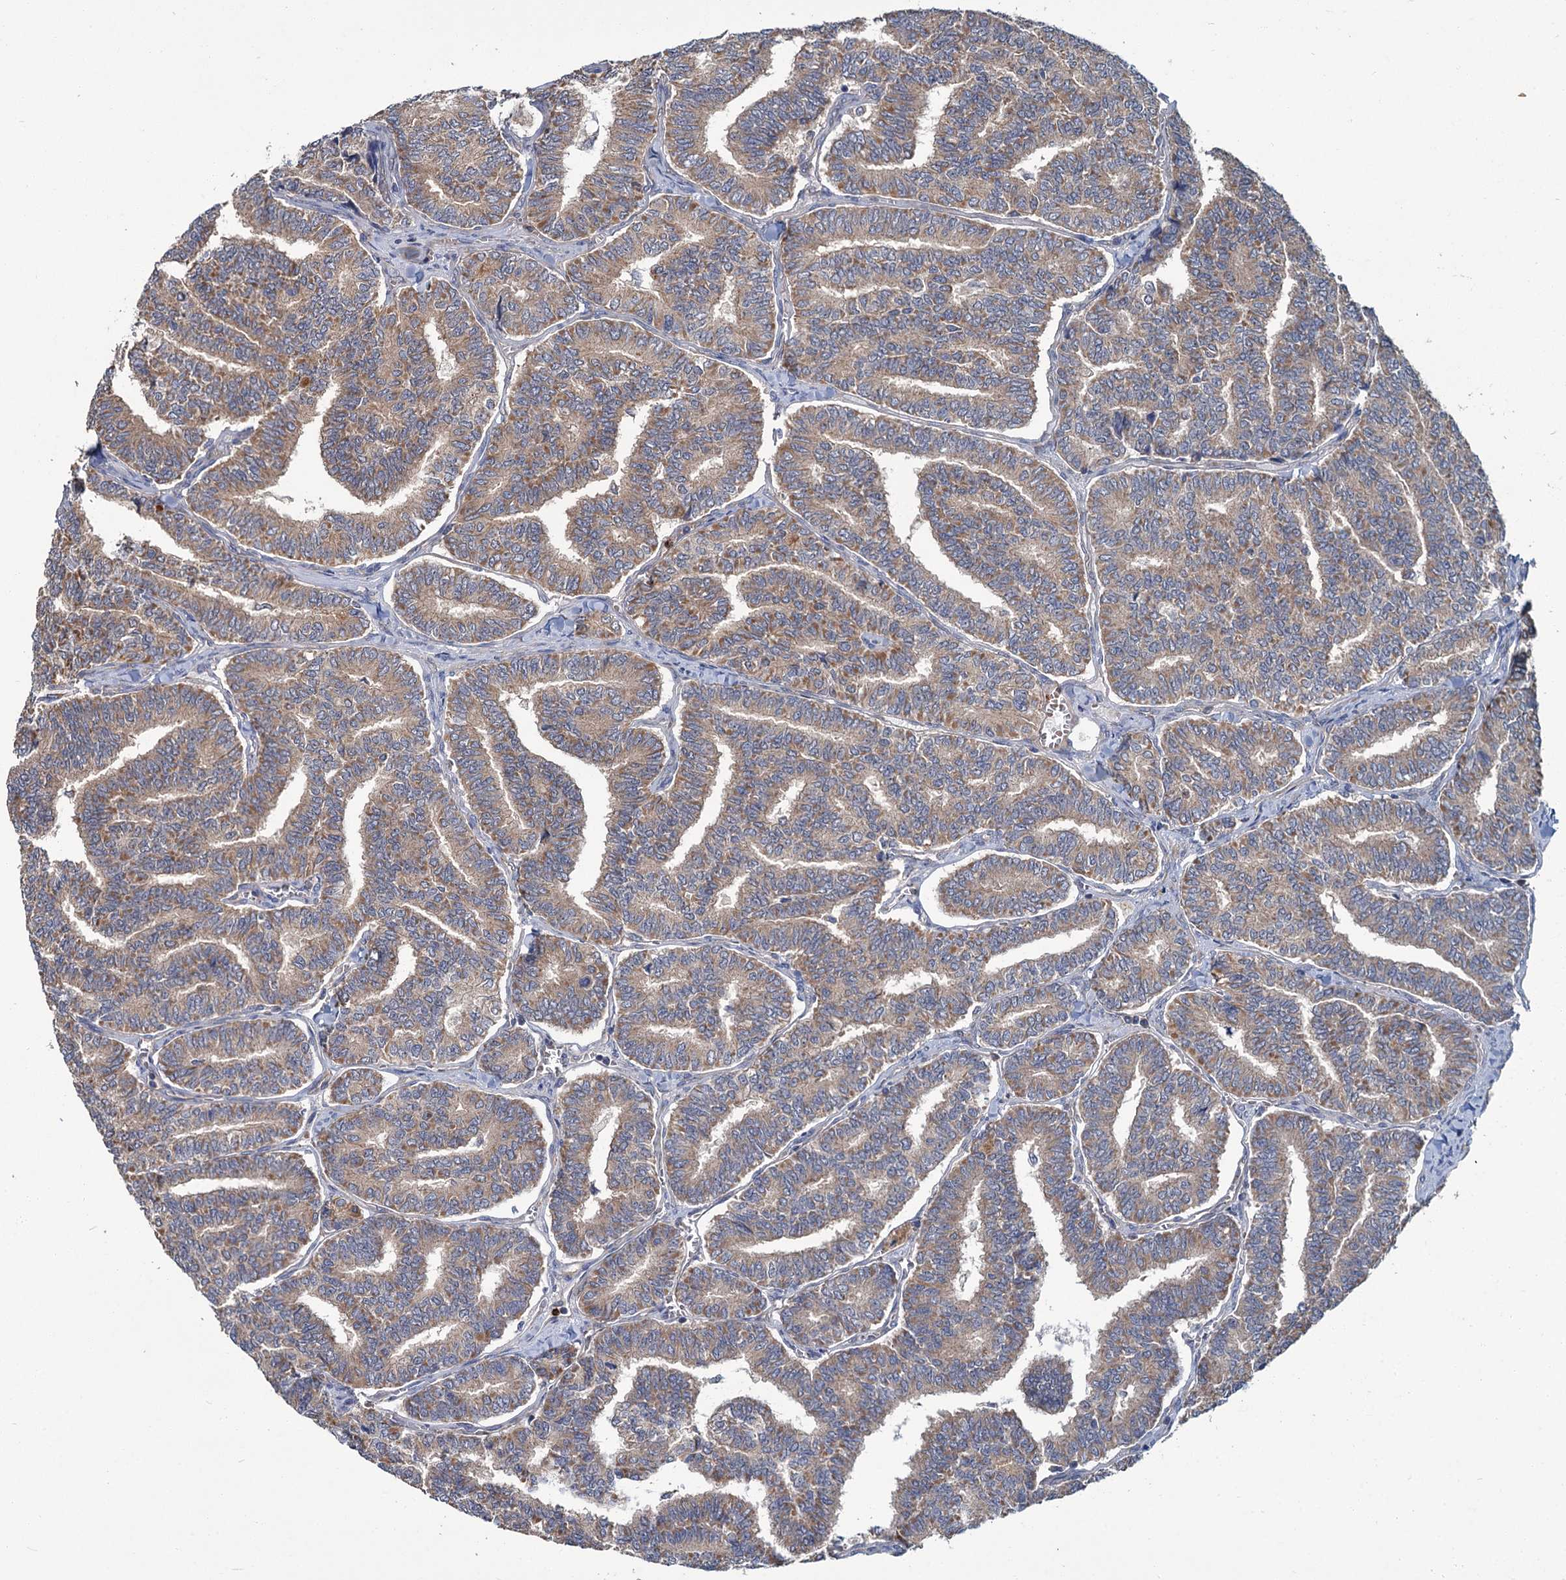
{"staining": {"intensity": "weak", "quantity": ">75%", "location": "cytoplasmic/membranous"}, "tissue": "thyroid cancer", "cell_type": "Tumor cells", "image_type": "cancer", "snomed": [{"axis": "morphology", "description": "Papillary adenocarcinoma, NOS"}, {"axis": "topography", "description": "Thyroid gland"}], "caption": "A brown stain labels weak cytoplasmic/membranous expression of a protein in papillary adenocarcinoma (thyroid) tumor cells. The staining was performed using DAB (3,3'-diaminobenzidine), with brown indicating positive protein expression. Nuclei are stained blue with hematoxylin.", "gene": "DYNC2H1", "patient": {"sex": "female", "age": 35}}